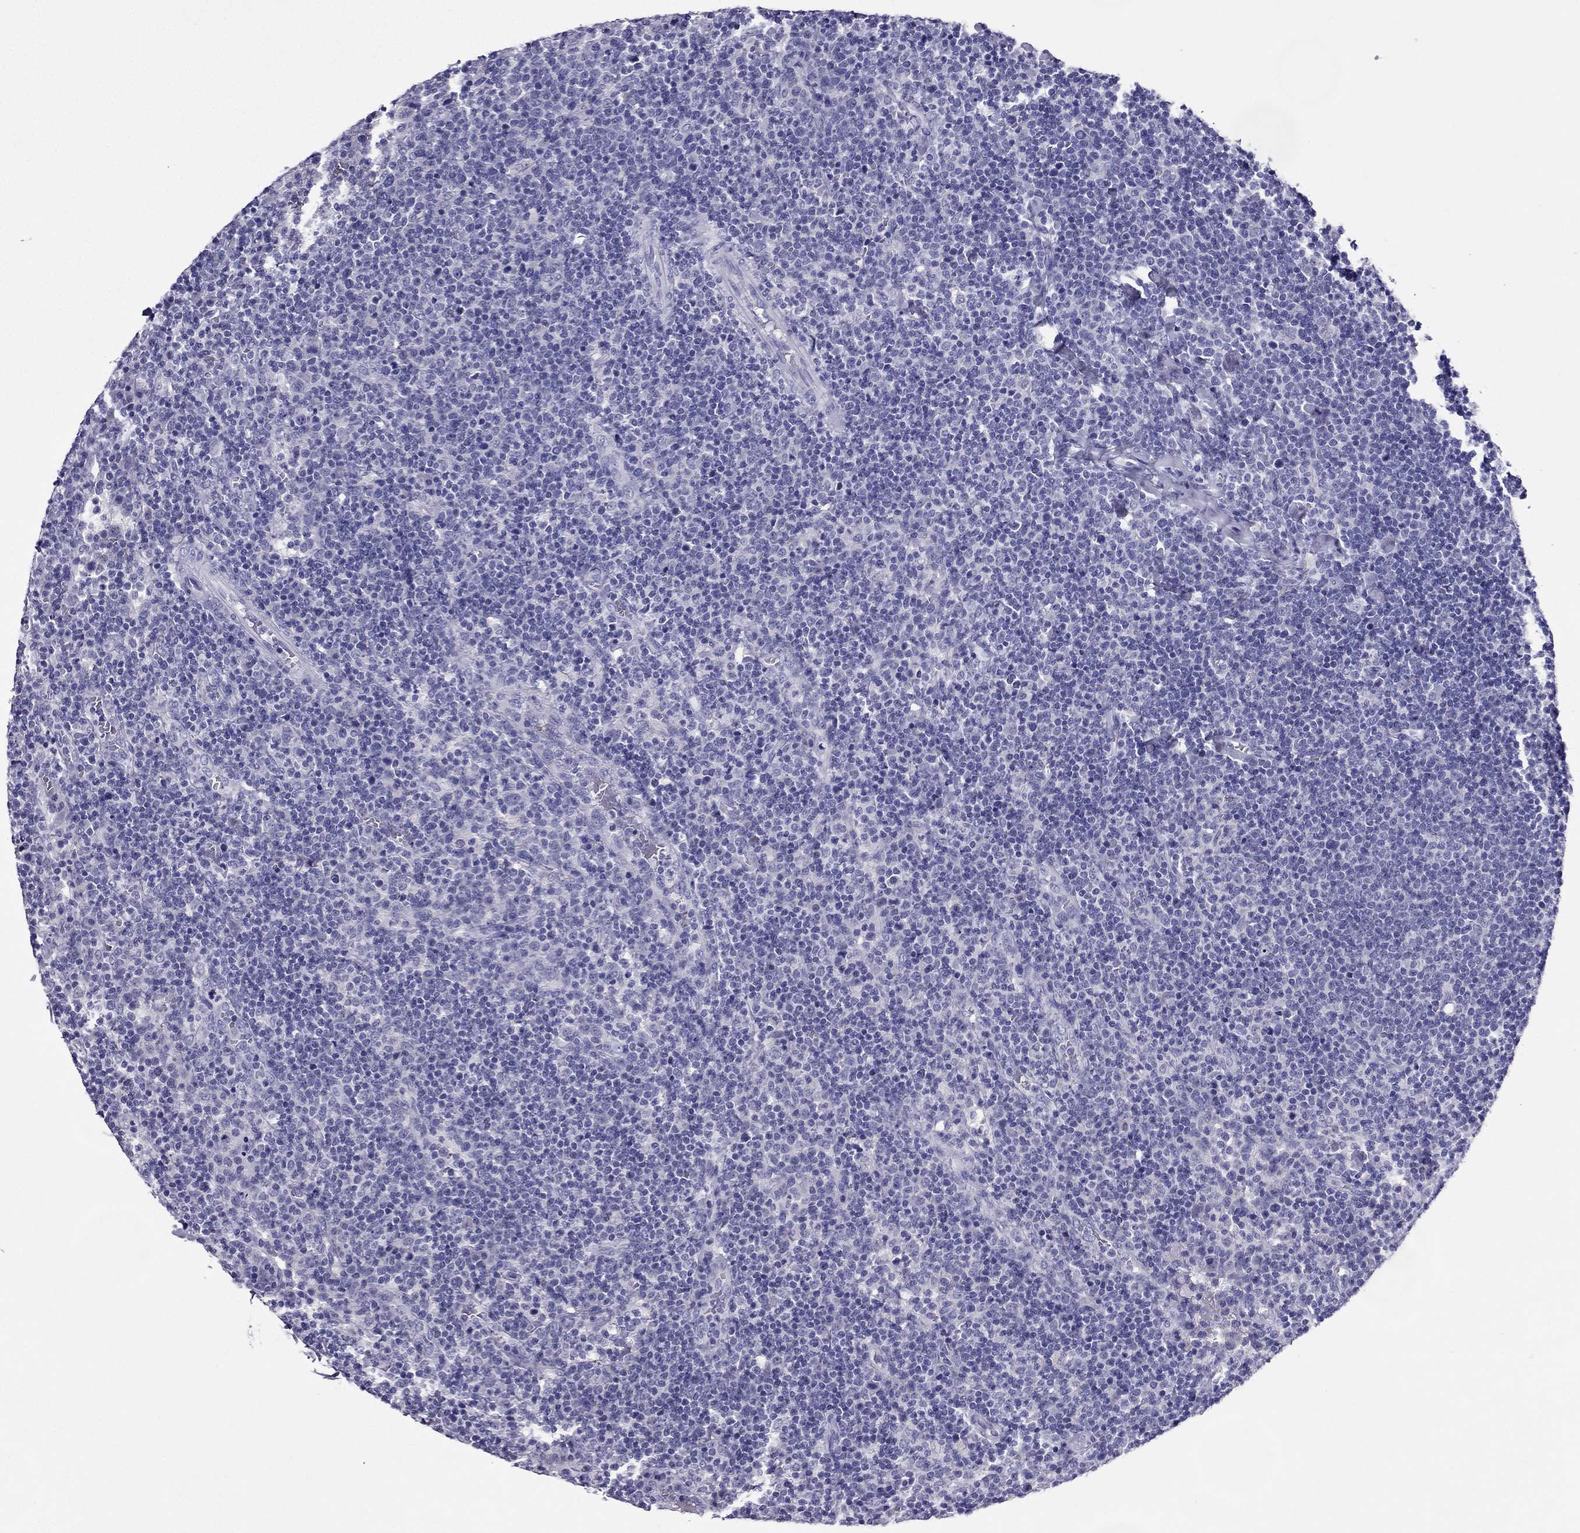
{"staining": {"intensity": "negative", "quantity": "none", "location": "none"}, "tissue": "lymphoma", "cell_type": "Tumor cells", "image_type": "cancer", "snomed": [{"axis": "morphology", "description": "Malignant lymphoma, non-Hodgkin's type, High grade"}, {"axis": "topography", "description": "Lymph node"}], "caption": "The IHC micrograph has no significant positivity in tumor cells of malignant lymphoma, non-Hodgkin's type (high-grade) tissue.", "gene": "ZNF541", "patient": {"sex": "male", "age": 61}}